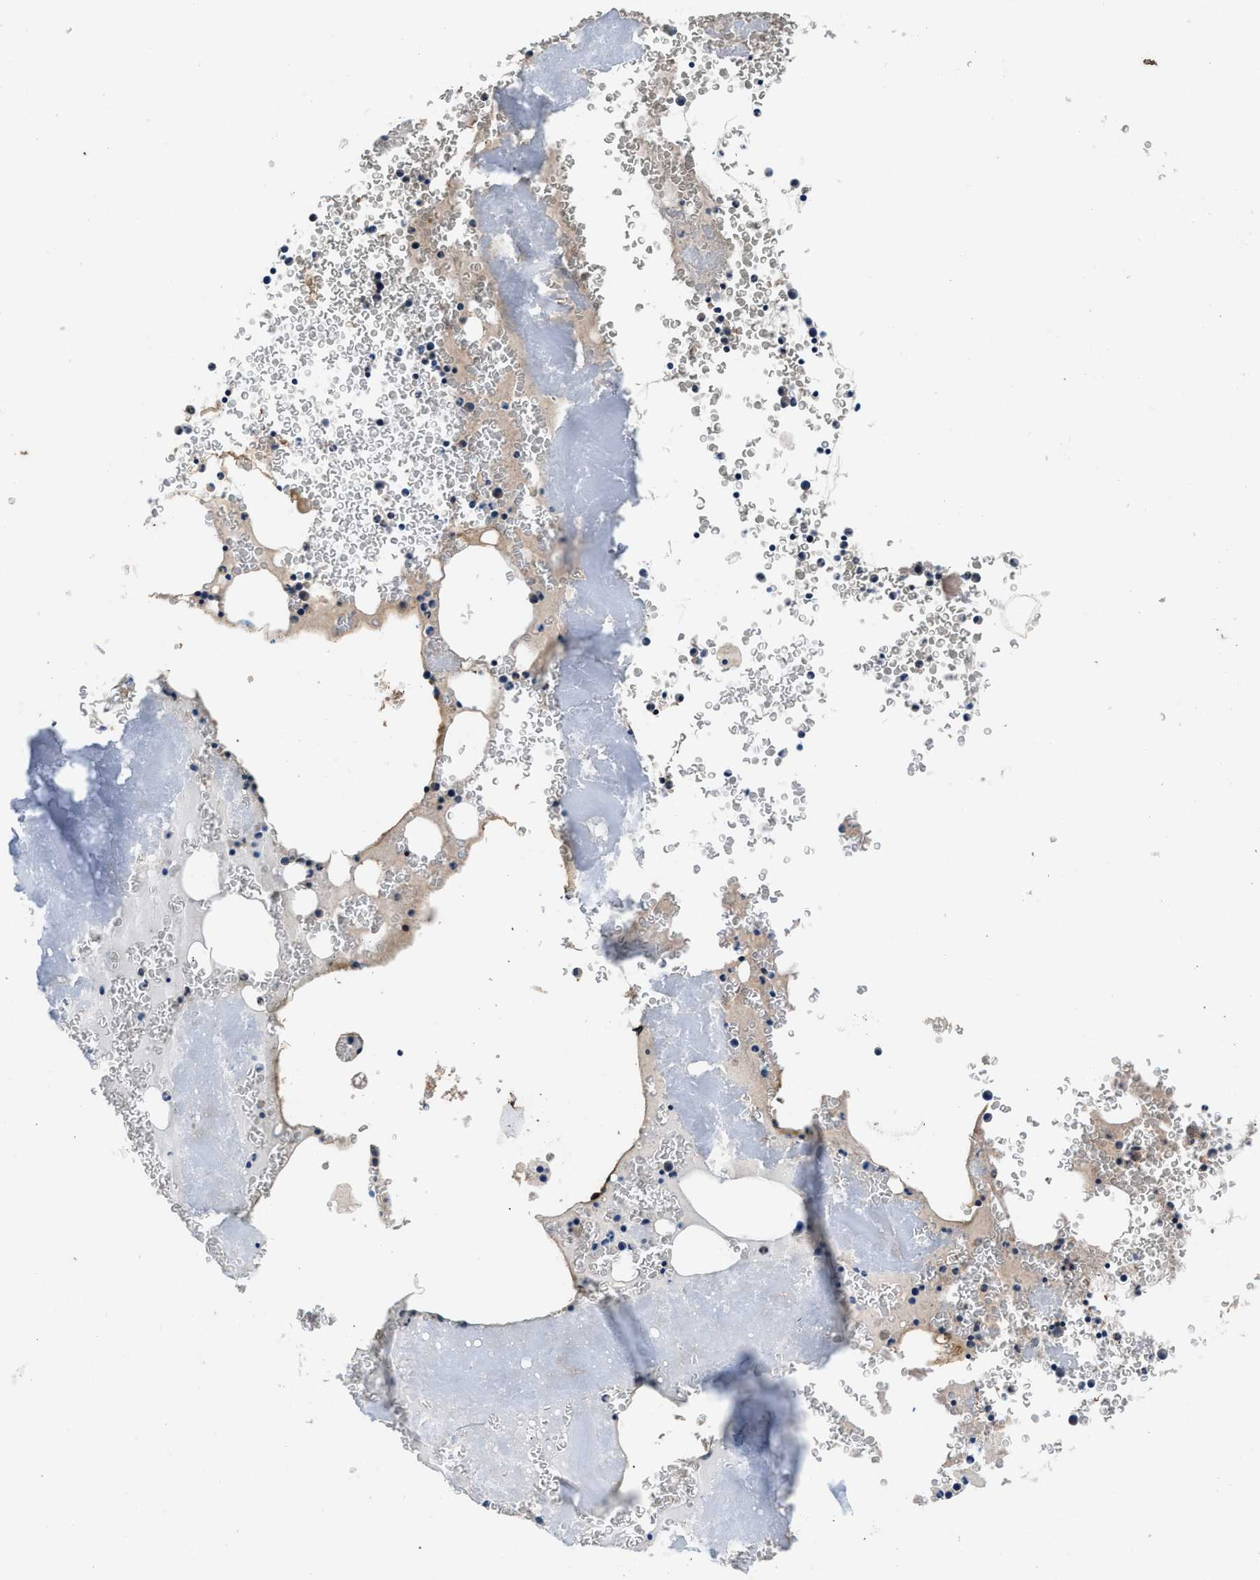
{"staining": {"intensity": "moderate", "quantity": "<25%", "location": "cytoplasmic/membranous"}, "tissue": "bone marrow", "cell_type": "Hematopoietic cells", "image_type": "normal", "snomed": [{"axis": "morphology", "description": "Normal tissue, NOS"}, {"axis": "morphology", "description": "Inflammation, NOS"}, {"axis": "topography", "description": "Bone marrow"}], "caption": "A brown stain labels moderate cytoplasmic/membranous staining of a protein in hematopoietic cells of unremarkable bone marrow.", "gene": "DHRS7B", "patient": {"sex": "male", "age": 37}}